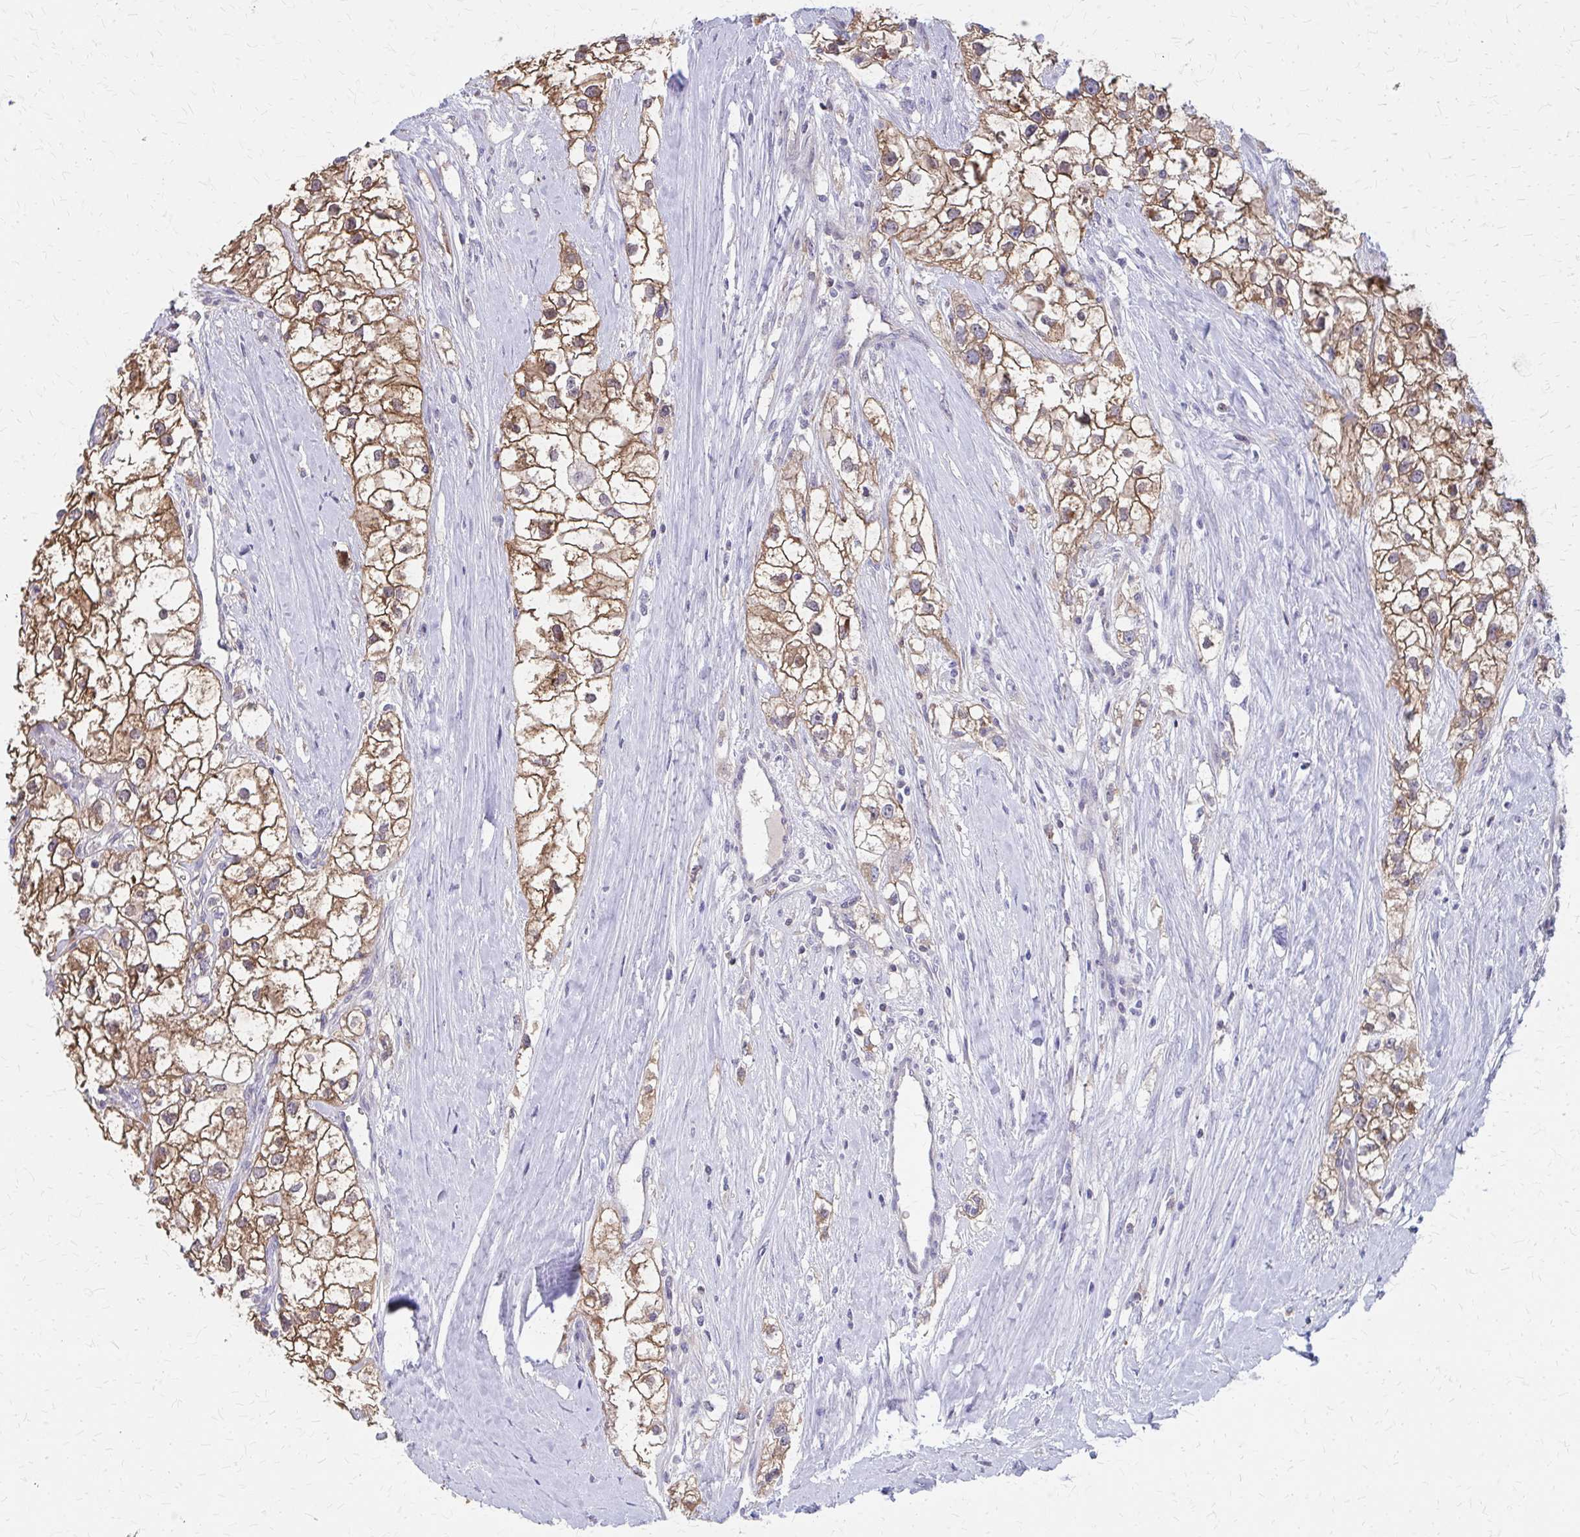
{"staining": {"intensity": "moderate", "quantity": ">75%", "location": "cytoplasmic/membranous"}, "tissue": "renal cancer", "cell_type": "Tumor cells", "image_type": "cancer", "snomed": [{"axis": "morphology", "description": "Adenocarcinoma, NOS"}, {"axis": "topography", "description": "Kidney"}], "caption": "Protein analysis of adenocarcinoma (renal) tissue reveals moderate cytoplasmic/membranous staining in approximately >75% of tumor cells. The protein of interest is shown in brown color, while the nuclei are stained blue.", "gene": "IFI44L", "patient": {"sex": "male", "age": 59}}